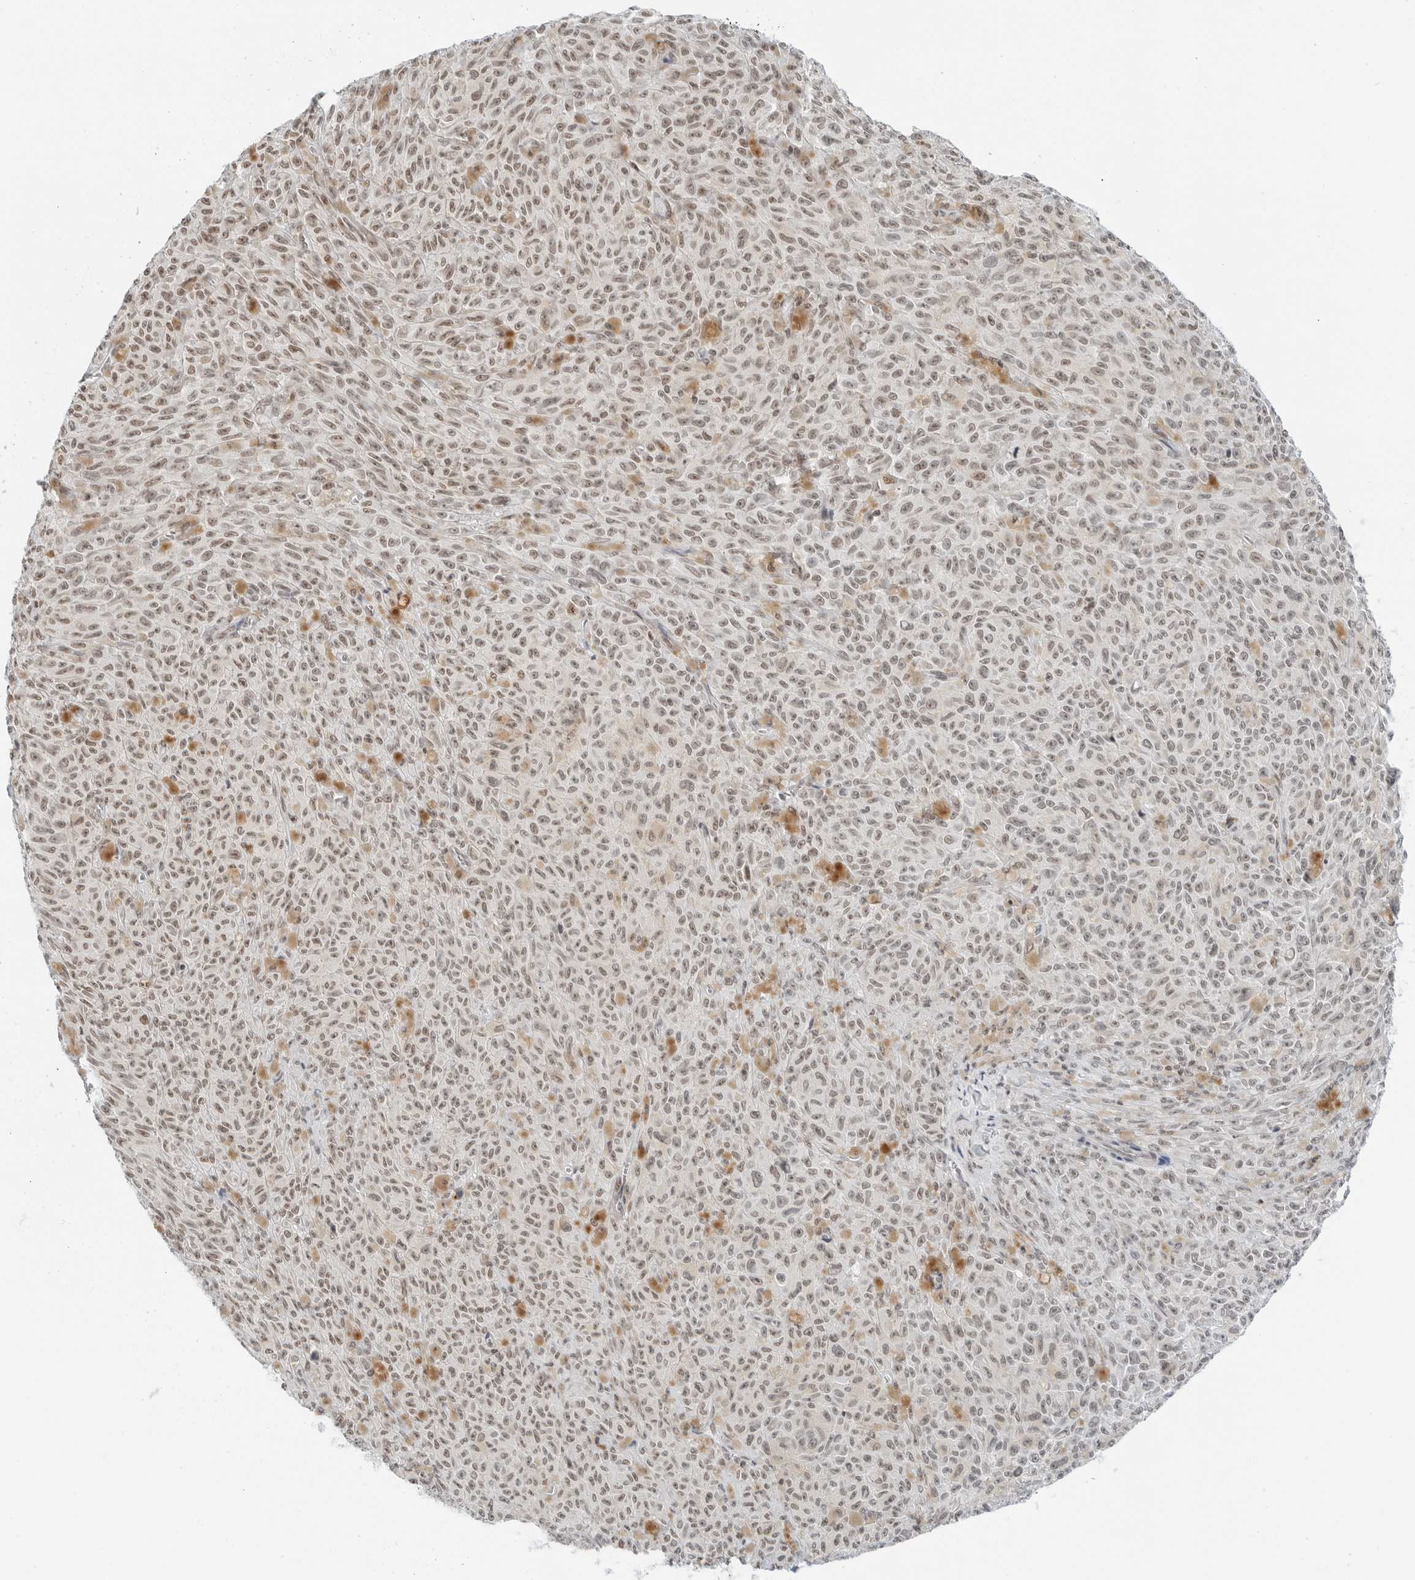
{"staining": {"intensity": "weak", "quantity": ">75%", "location": "nuclear"}, "tissue": "melanoma", "cell_type": "Tumor cells", "image_type": "cancer", "snomed": [{"axis": "morphology", "description": "Malignant melanoma, NOS"}, {"axis": "topography", "description": "Skin"}], "caption": "High-power microscopy captured an IHC micrograph of melanoma, revealing weak nuclear expression in about >75% of tumor cells.", "gene": "CRTC2", "patient": {"sex": "female", "age": 82}}